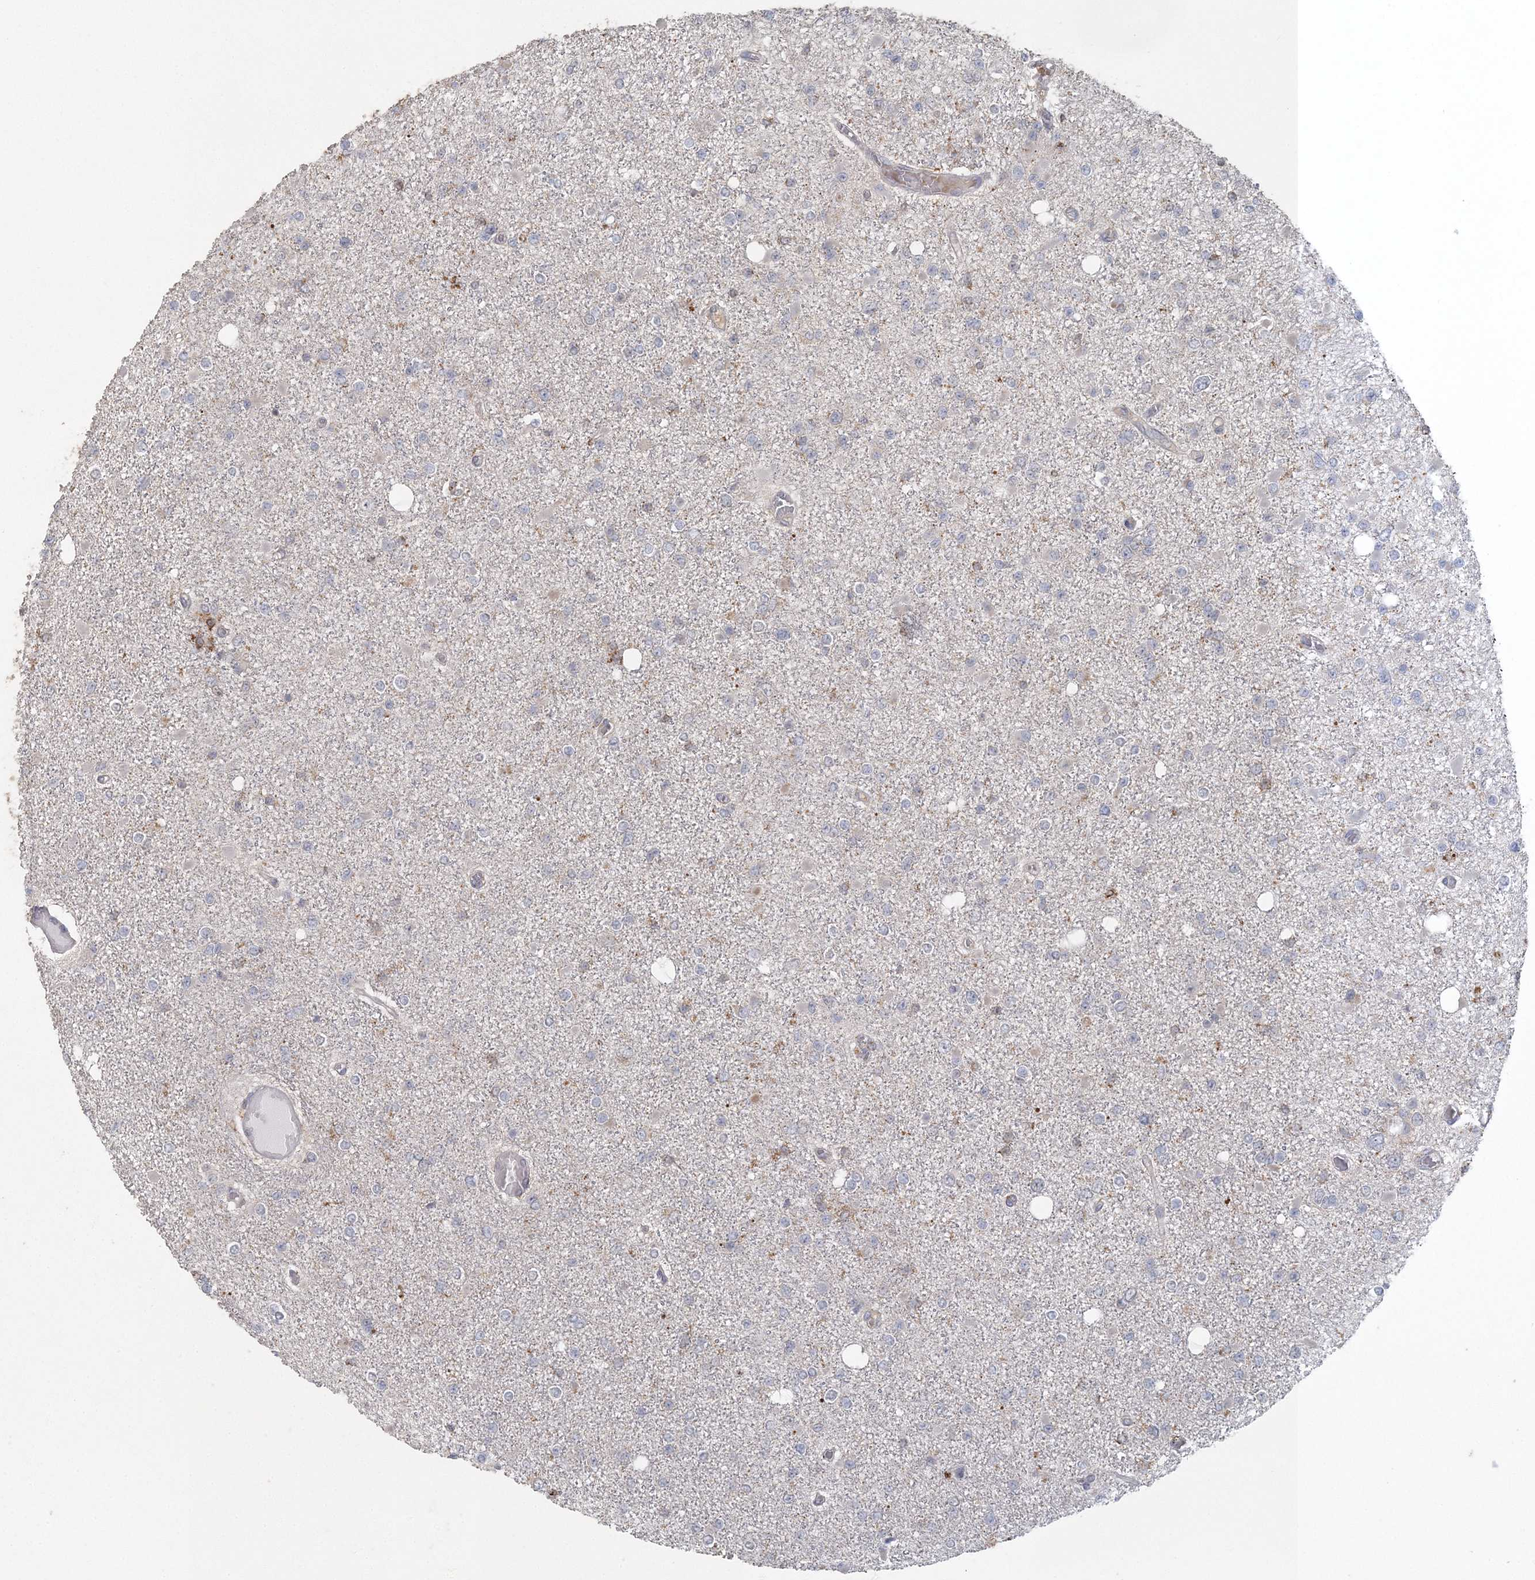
{"staining": {"intensity": "negative", "quantity": "none", "location": "none"}, "tissue": "glioma", "cell_type": "Tumor cells", "image_type": "cancer", "snomed": [{"axis": "morphology", "description": "Glioma, malignant, Low grade"}, {"axis": "topography", "description": "Brain"}], "caption": "IHC of human glioma displays no expression in tumor cells.", "gene": "UIMC1", "patient": {"sex": "female", "age": 22}}